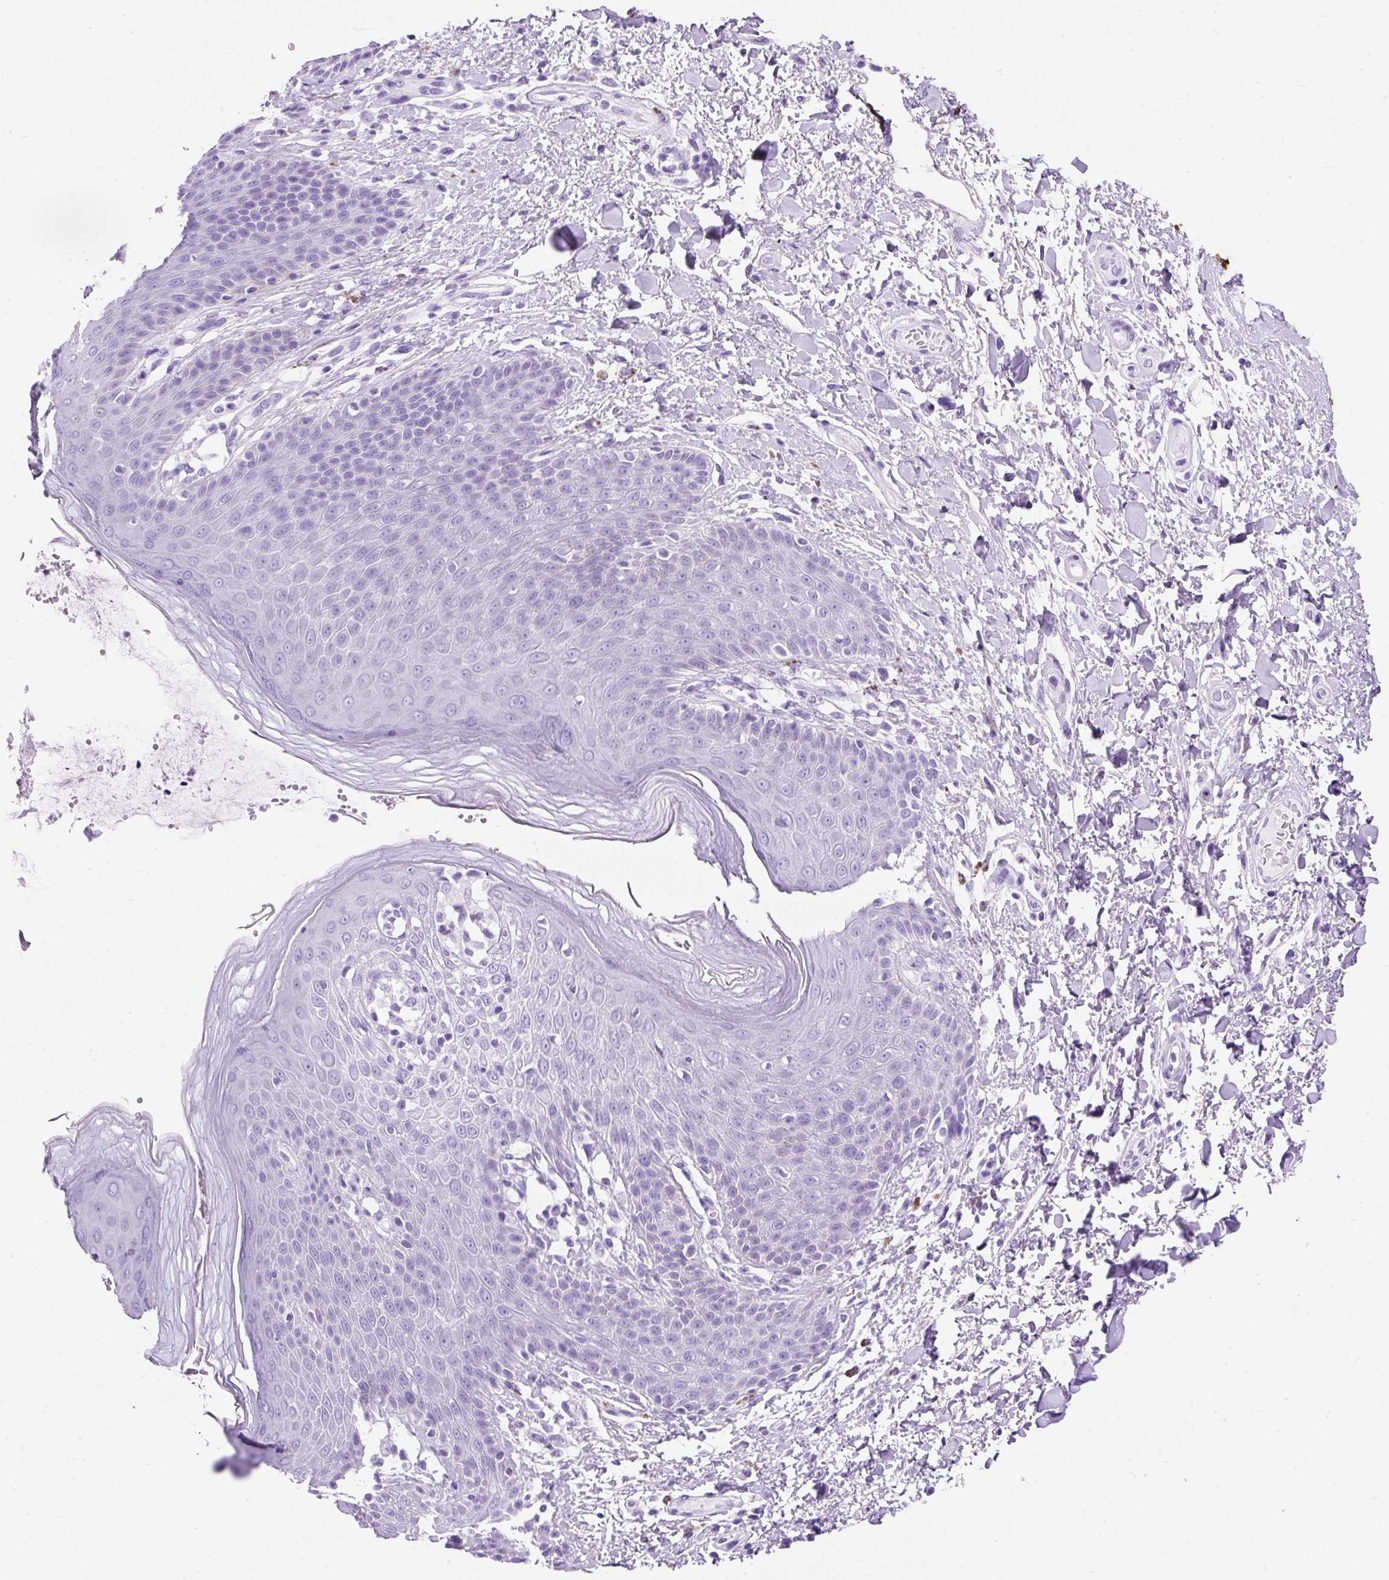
{"staining": {"intensity": "negative", "quantity": "none", "location": "none"}, "tissue": "skin", "cell_type": "Epidermal cells", "image_type": "normal", "snomed": [{"axis": "morphology", "description": "Normal tissue, NOS"}, {"axis": "topography", "description": "Peripheral nerve tissue"}], "caption": "Immunohistochemical staining of unremarkable human skin demonstrates no significant expression in epidermal cells. (Brightfield microscopy of DAB (3,3'-diaminobenzidine) IHC at high magnification).", "gene": "PVALB", "patient": {"sex": "male", "age": 51}}